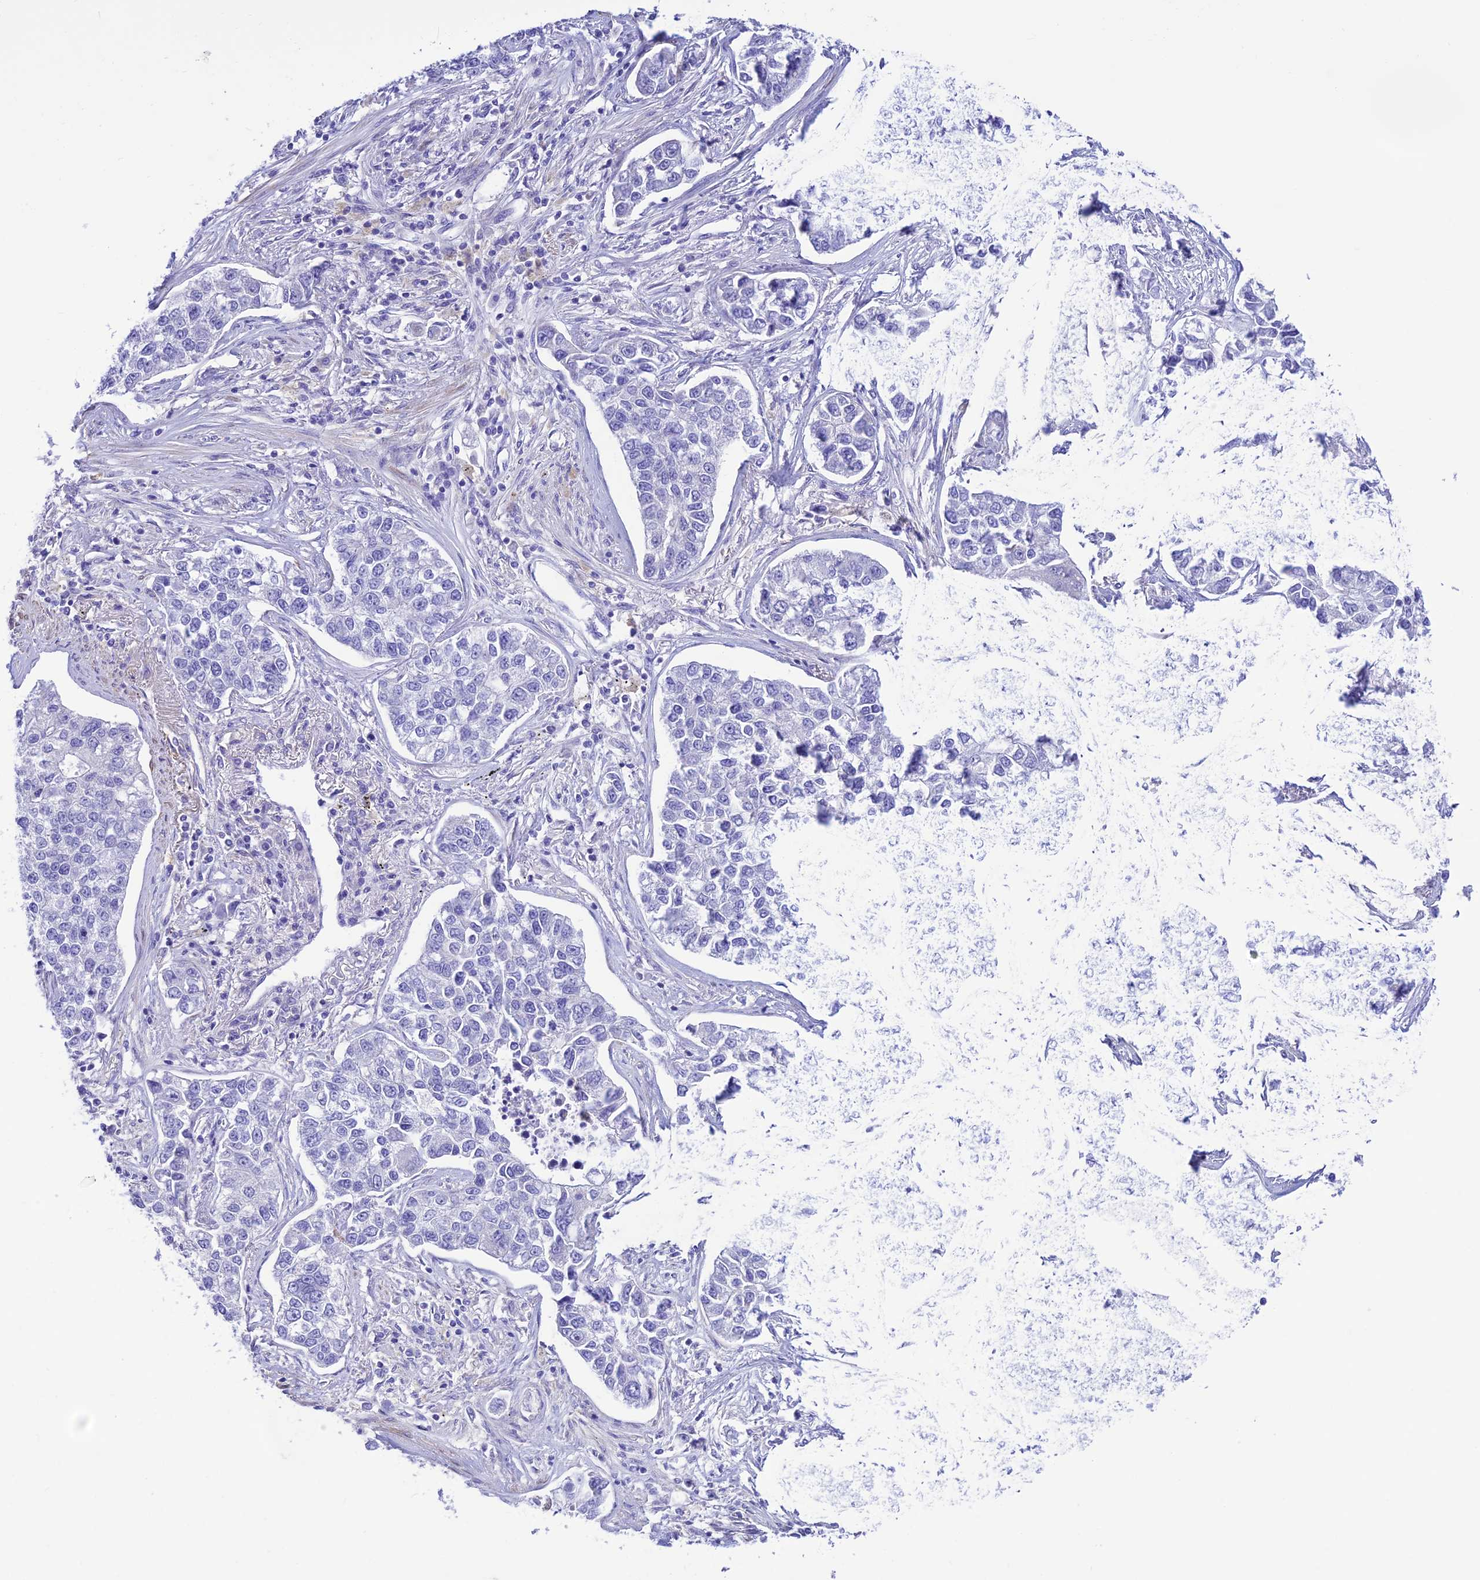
{"staining": {"intensity": "negative", "quantity": "none", "location": "none"}, "tissue": "lung cancer", "cell_type": "Tumor cells", "image_type": "cancer", "snomed": [{"axis": "morphology", "description": "Adenocarcinoma, NOS"}, {"axis": "topography", "description": "Lung"}], "caption": "A histopathology image of lung adenocarcinoma stained for a protein displays no brown staining in tumor cells.", "gene": "FAM186B", "patient": {"sex": "male", "age": 49}}